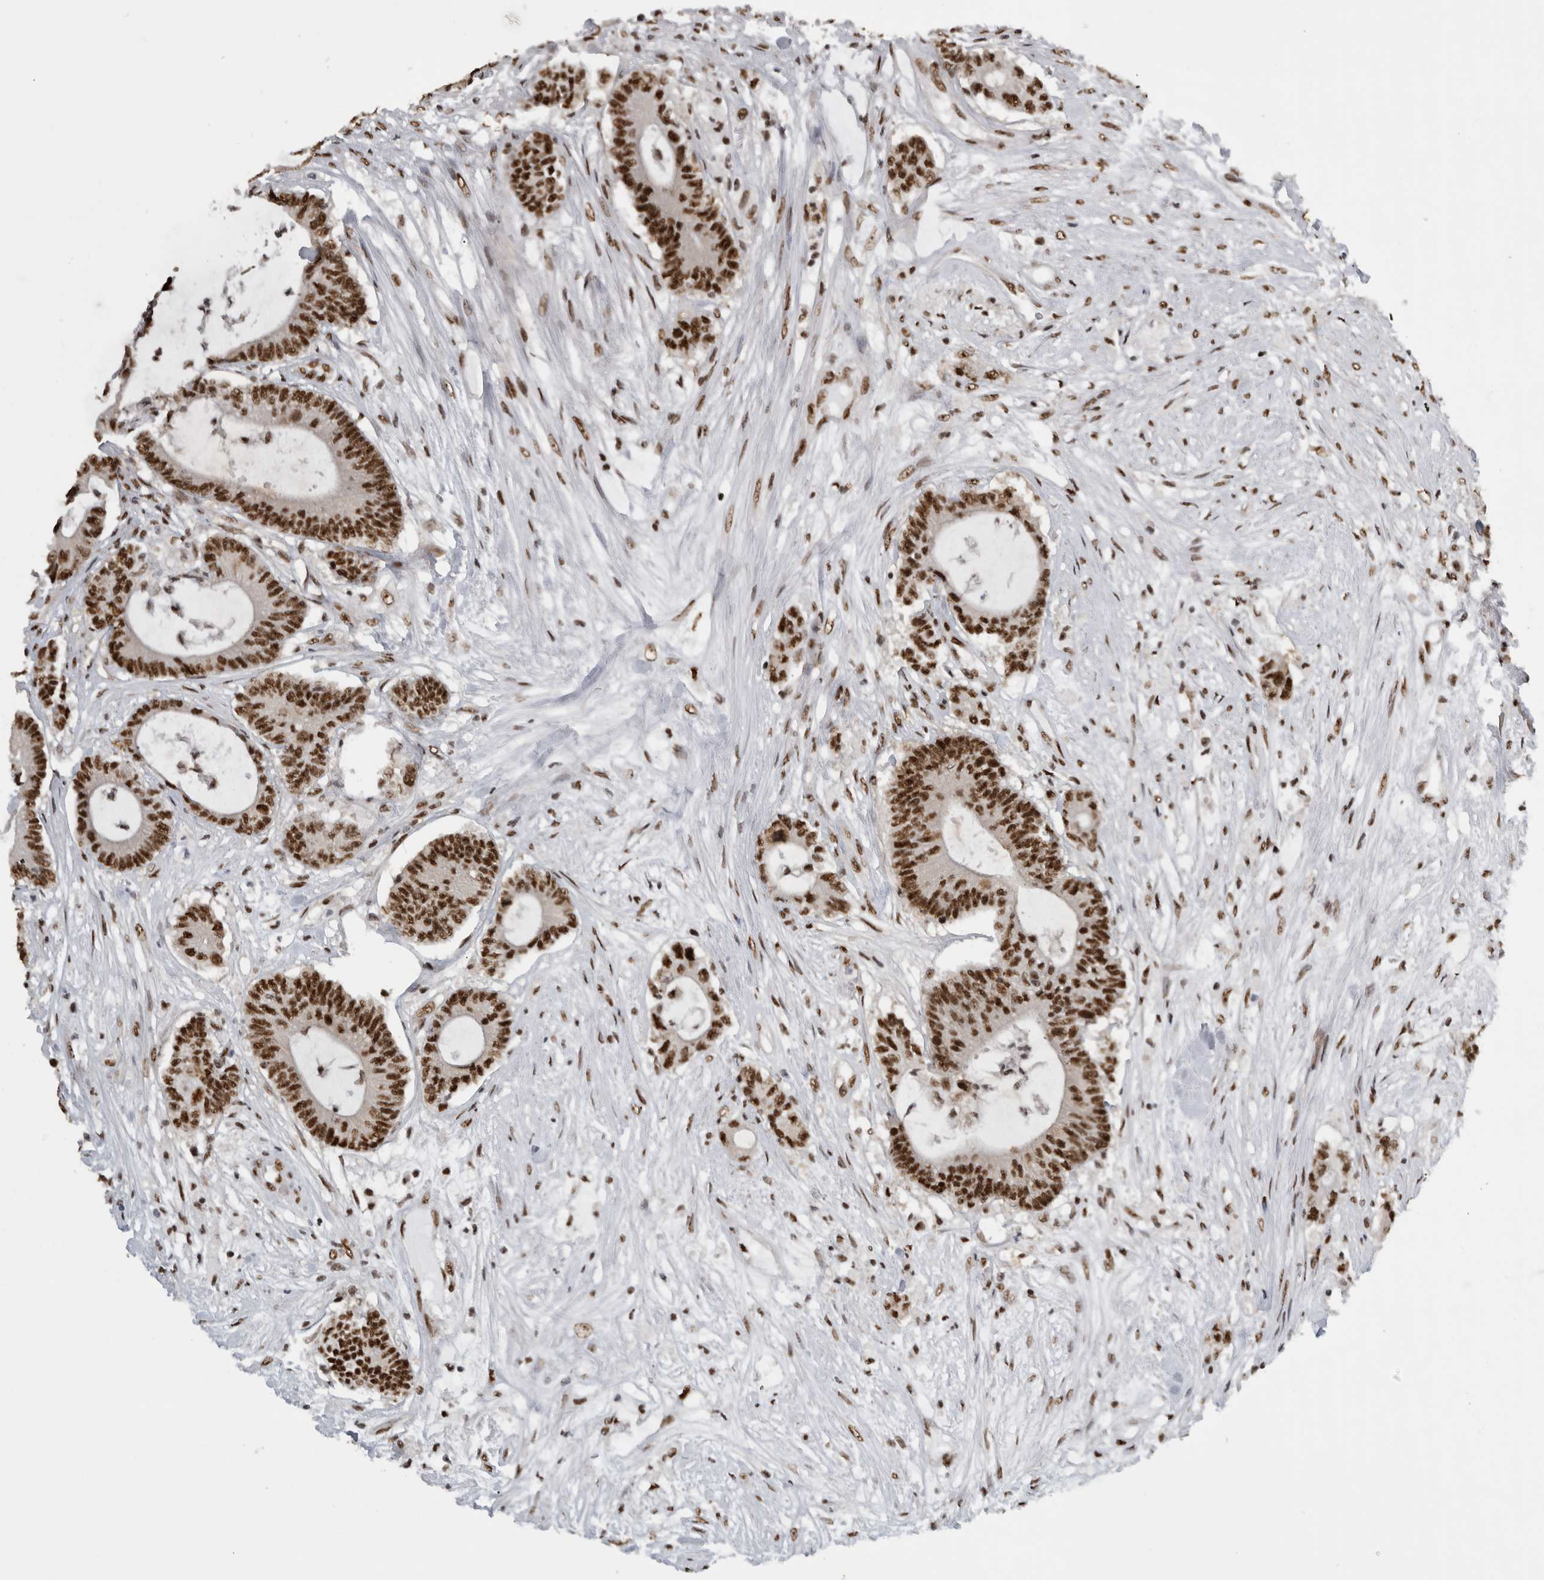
{"staining": {"intensity": "strong", "quantity": ">75%", "location": "nuclear"}, "tissue": "colorectal cancer", "cell_type": "Tumor cells", "image_type": "cancer", "snomed": [{"axis": "morphology", "description": "Adenocarcinoma, NOS"}, {"axis": "topography", "description": "Colon"}], "caption": "Strong nuclear protein expression is present in approximately >75% of tumor cells in colorectal cancer (adenocarcinoma).", "gene": "ZSCAN2", "patient": {"sex": "female", "age": 84}}